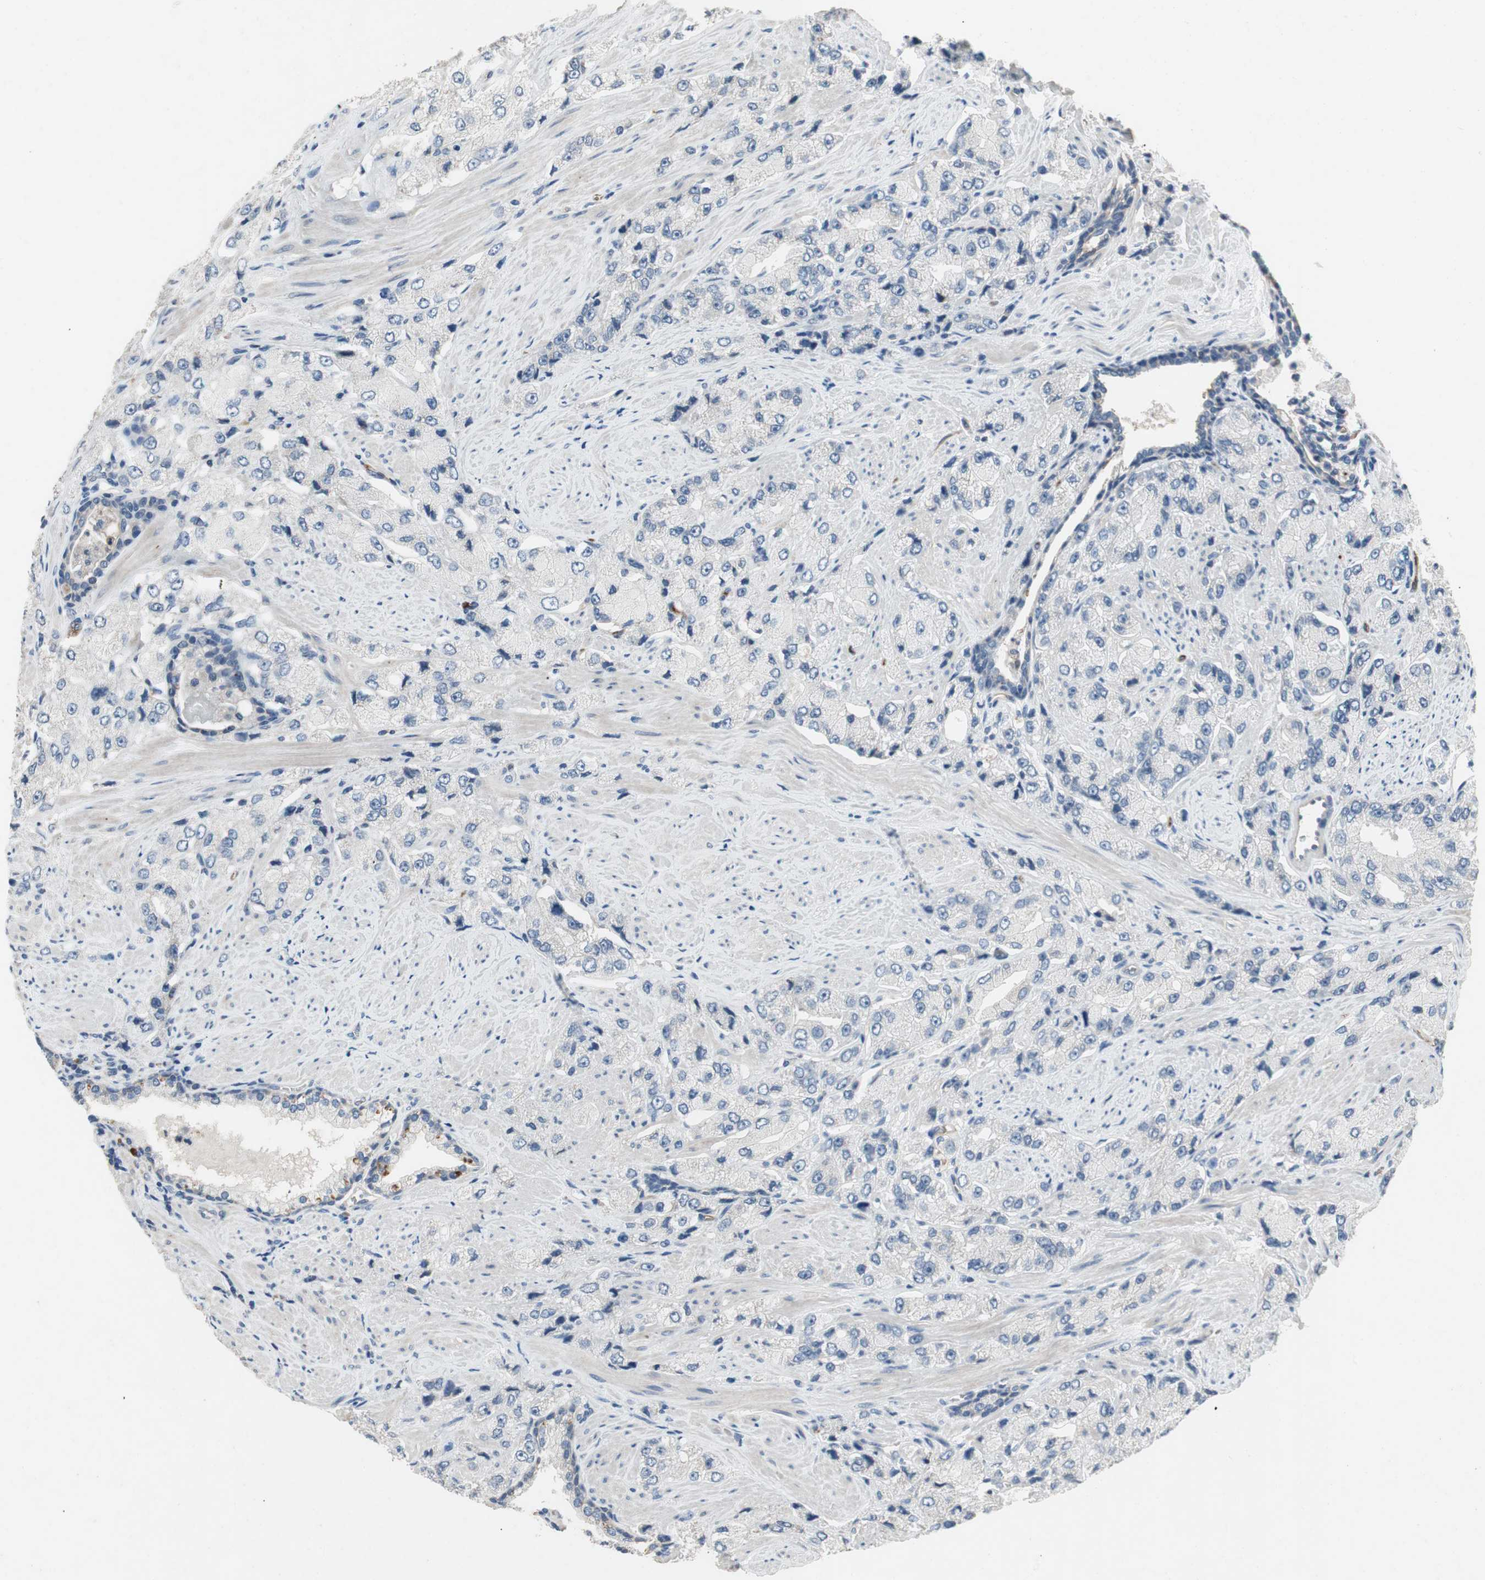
{"staining": {"intensity": "negative", "quantity": "none", "location": "none"}, "tissue": "prostate cancer", "cell_type": "Tumor cells", "image_type": "cancer", "snomed": [{"axis": "morphology", "description": "Adenocarcinoma, High grade"}, {"axis": "topography", "description": "Prostate"}], "caption": "Prostate cancer (adenocarcinoma (high-grade)) was stained to show a protein in brown. There is no significant positivity in tumor cells.", "gene": "ALPL", "patient": {"sex": "male", "age": 58}}